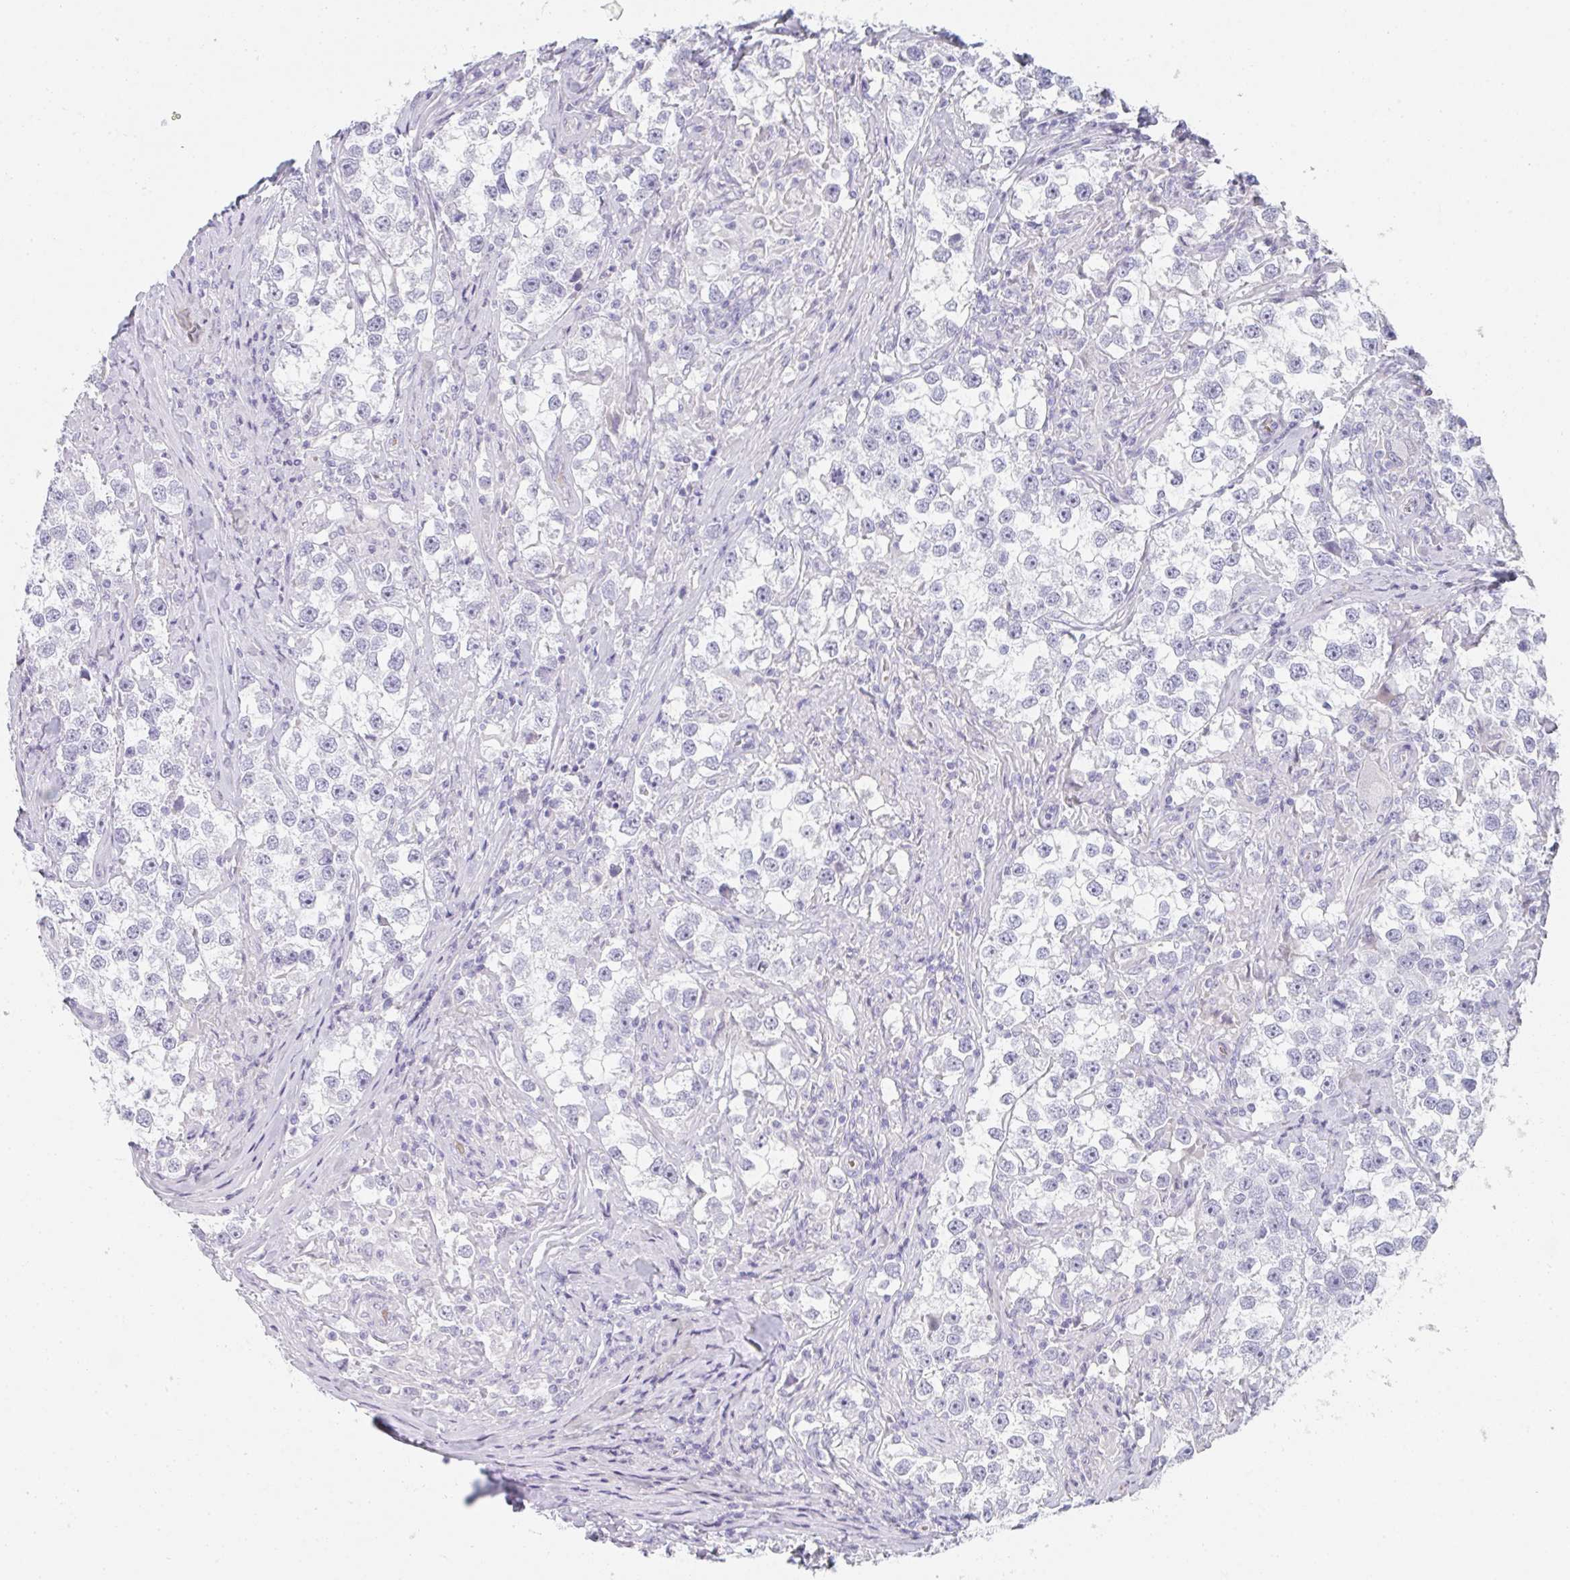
{"staining": {"intensity": "negative", "quantity": "none", "location": "none"}, "tissue": "testis cancer", "cell_type": "Tumor cells", "image_type": "cancer", "snomed": [{"axis": "morphology", "description": "Seminoma, NOS"}, {"axis": "topography", "description": "Testis"}], "caption": "A micrograph of human testis cancer (seminoma) is negative for staining in tumor cells.", "gene": "NEU2", "patient": {"sex": "male", "age": 46}}